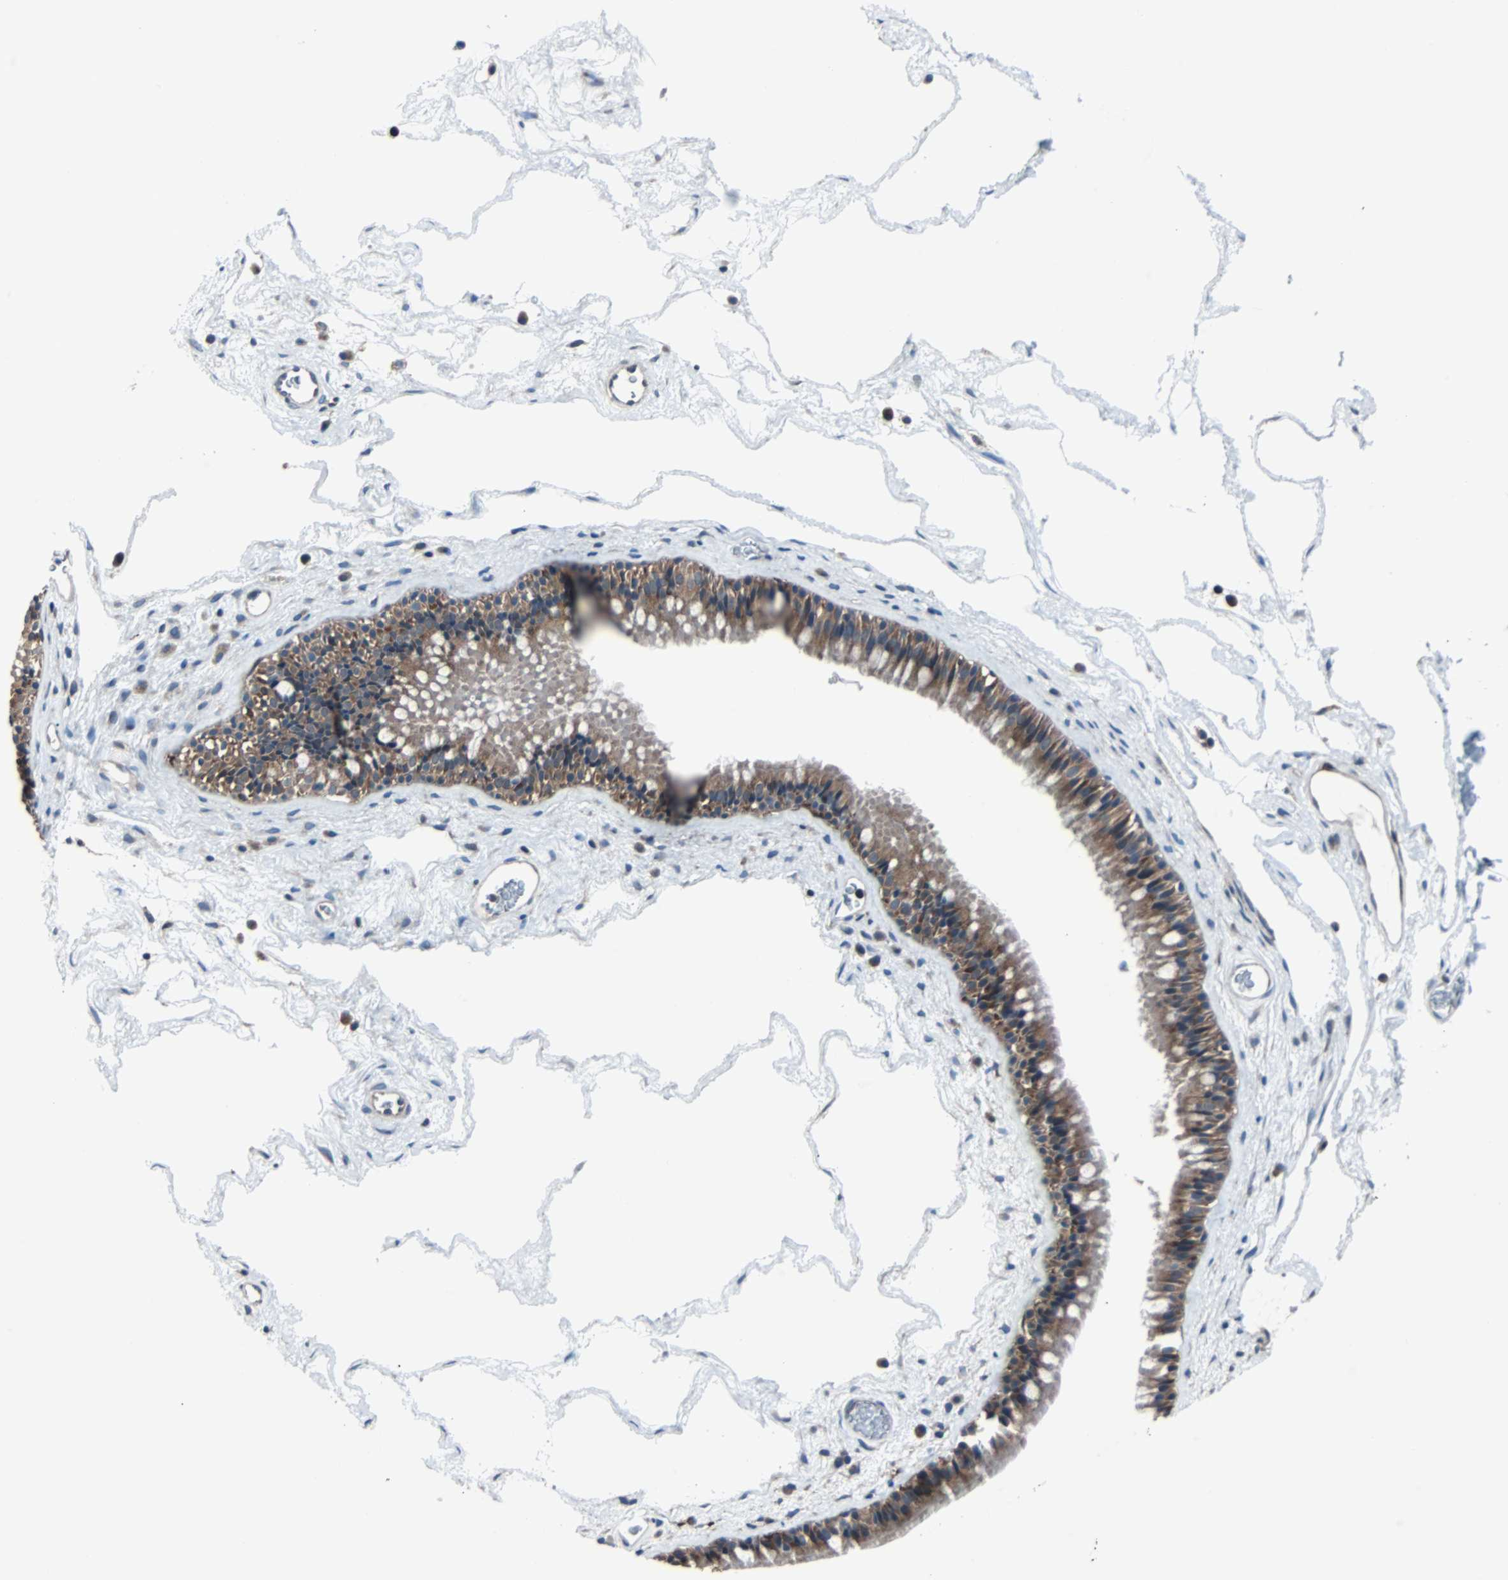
{"staining": {"intensity": "moderate", "quantity": ">75%", "location": "cytoplasmic/membranous"}, "tissue": "nasopharynx", "cell_type": "Respiratory epithelial cells", "image_type": "normal", "snomed": [{"axis": "morphology", "description": "Normal tissue, NOS"}, {"axis": "morphology", "description": "Inflammation, NOS"}, {"axis": "topography", "description": "Nasopharynx"}], "caption": "Human nasopharynx stained with a protein marker shows moderate staining in respiratory epithelial cells.", "gene": "PAK1", "patient": {"sex": "male", "age": 48}}